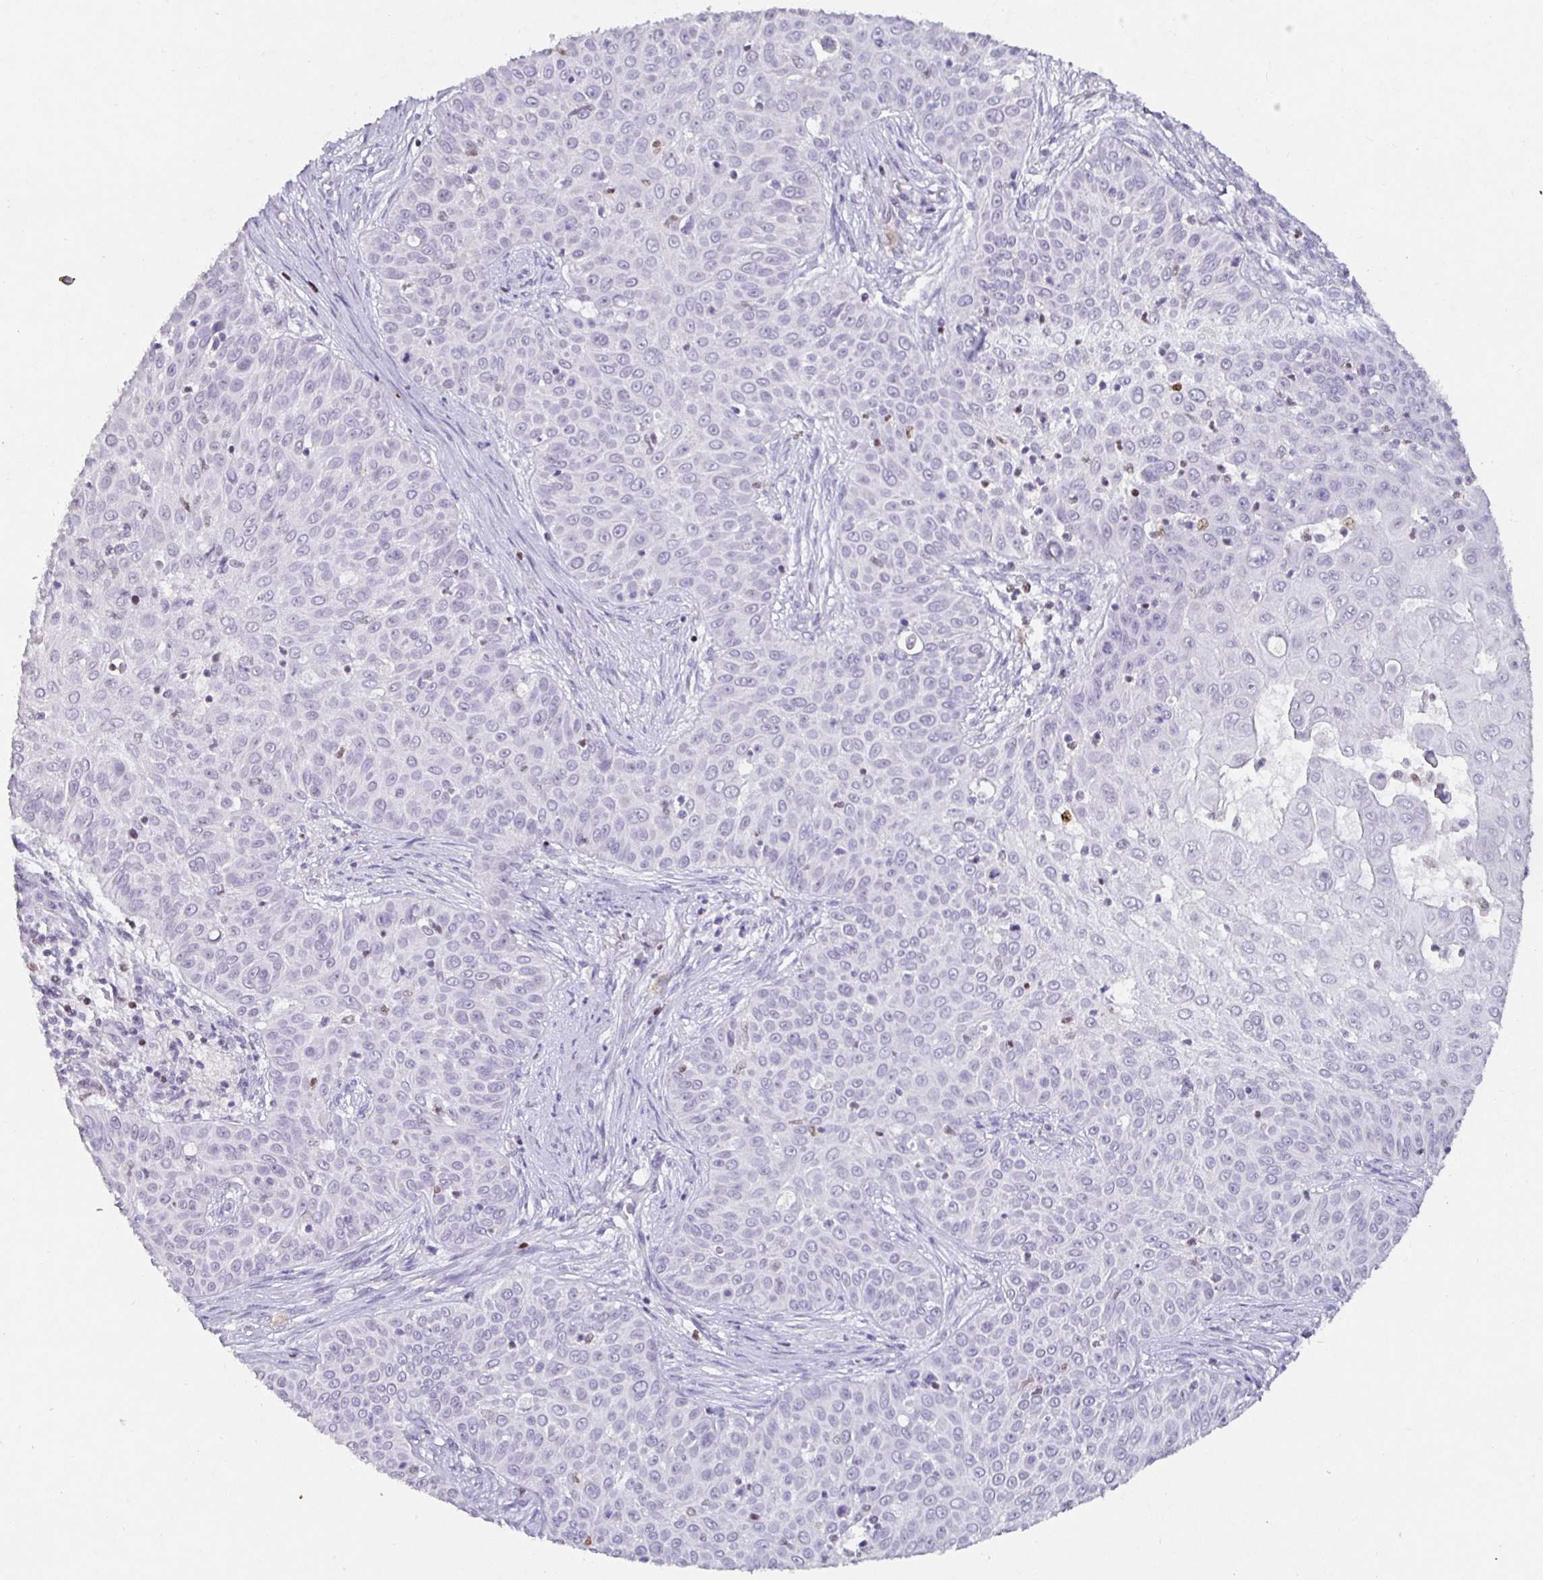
{"staining": {"intensity": "negative", "quantity": "none", "location": "none"}, "tissue": "skin cancer", "cell_type": "Tumor cells", "image_type": "cancer", "snomed": [{"axis": "morphology", "description": "Squamous cell carcinoma, NOS"}, {"axis": "topography", "description": "Skin"}], "caption": "An image of human squamous cell carcinoma (skin) is negative for staining in tumor cells.", "gene": "SATB1", "patient": {"sex": "male", "age": 82}}